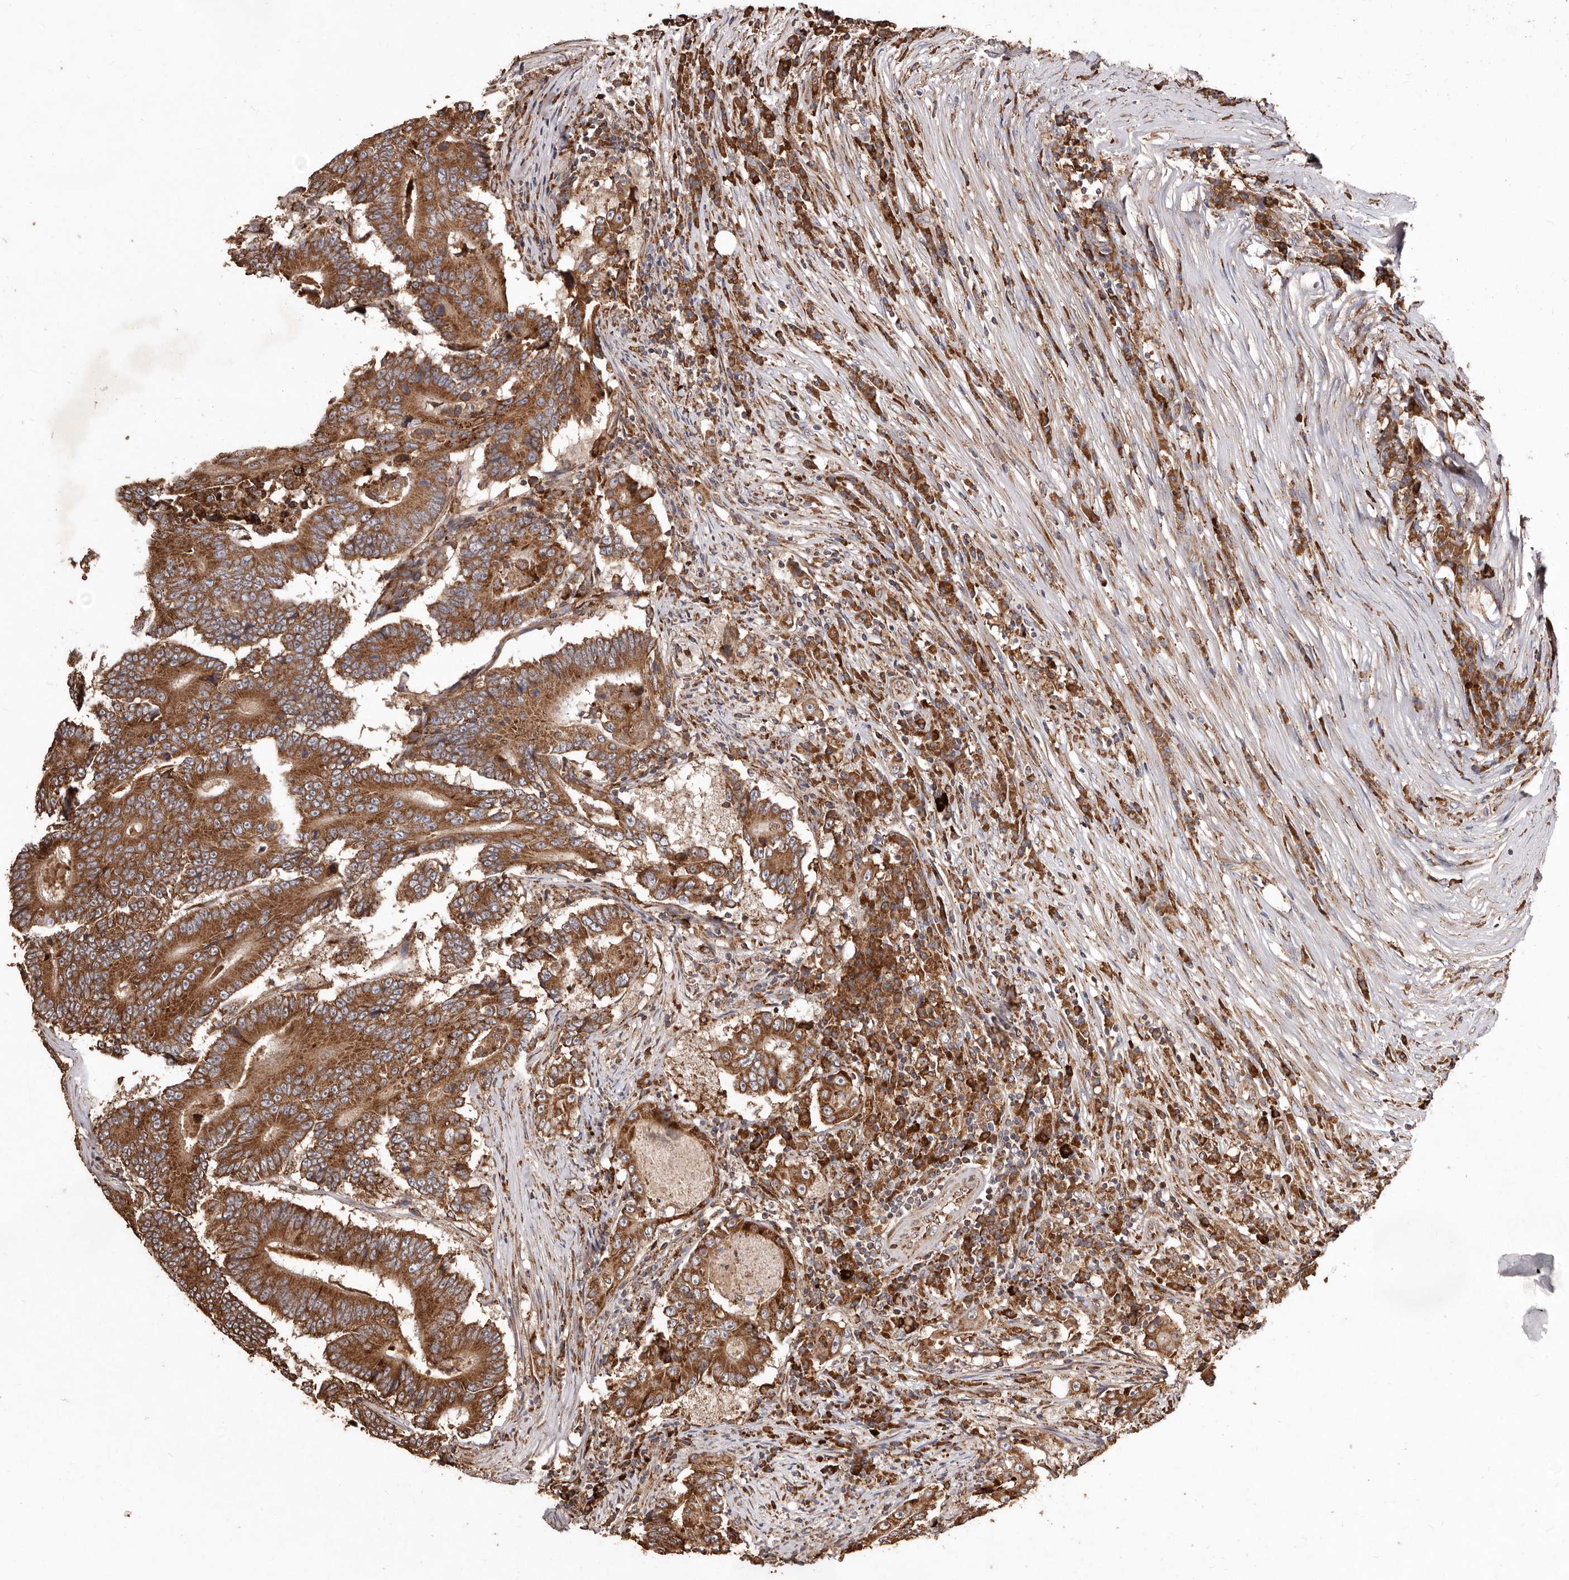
{"staining": {"intensity": "strong", "quantity": ">75%", "location": "cytoplasmic/membranous"}, "tissue": "colorectal cancer", "cell_type": "Tumor cells", "image_type": "cancer", "snomed": [{"axis": "morphology", "description": "Adenocarcinoma, NOS"}, {"axis": "topography", "description": "Colon"}], "caption": "Colorectal adenocarcinoma tissue reveals strong cytoplasmic/membranous expression in about >75% of tumor cells, visualized by immunohistochemistry.", "gene": "STEAP2", "patient": {"sex": "male", "age": 83}}